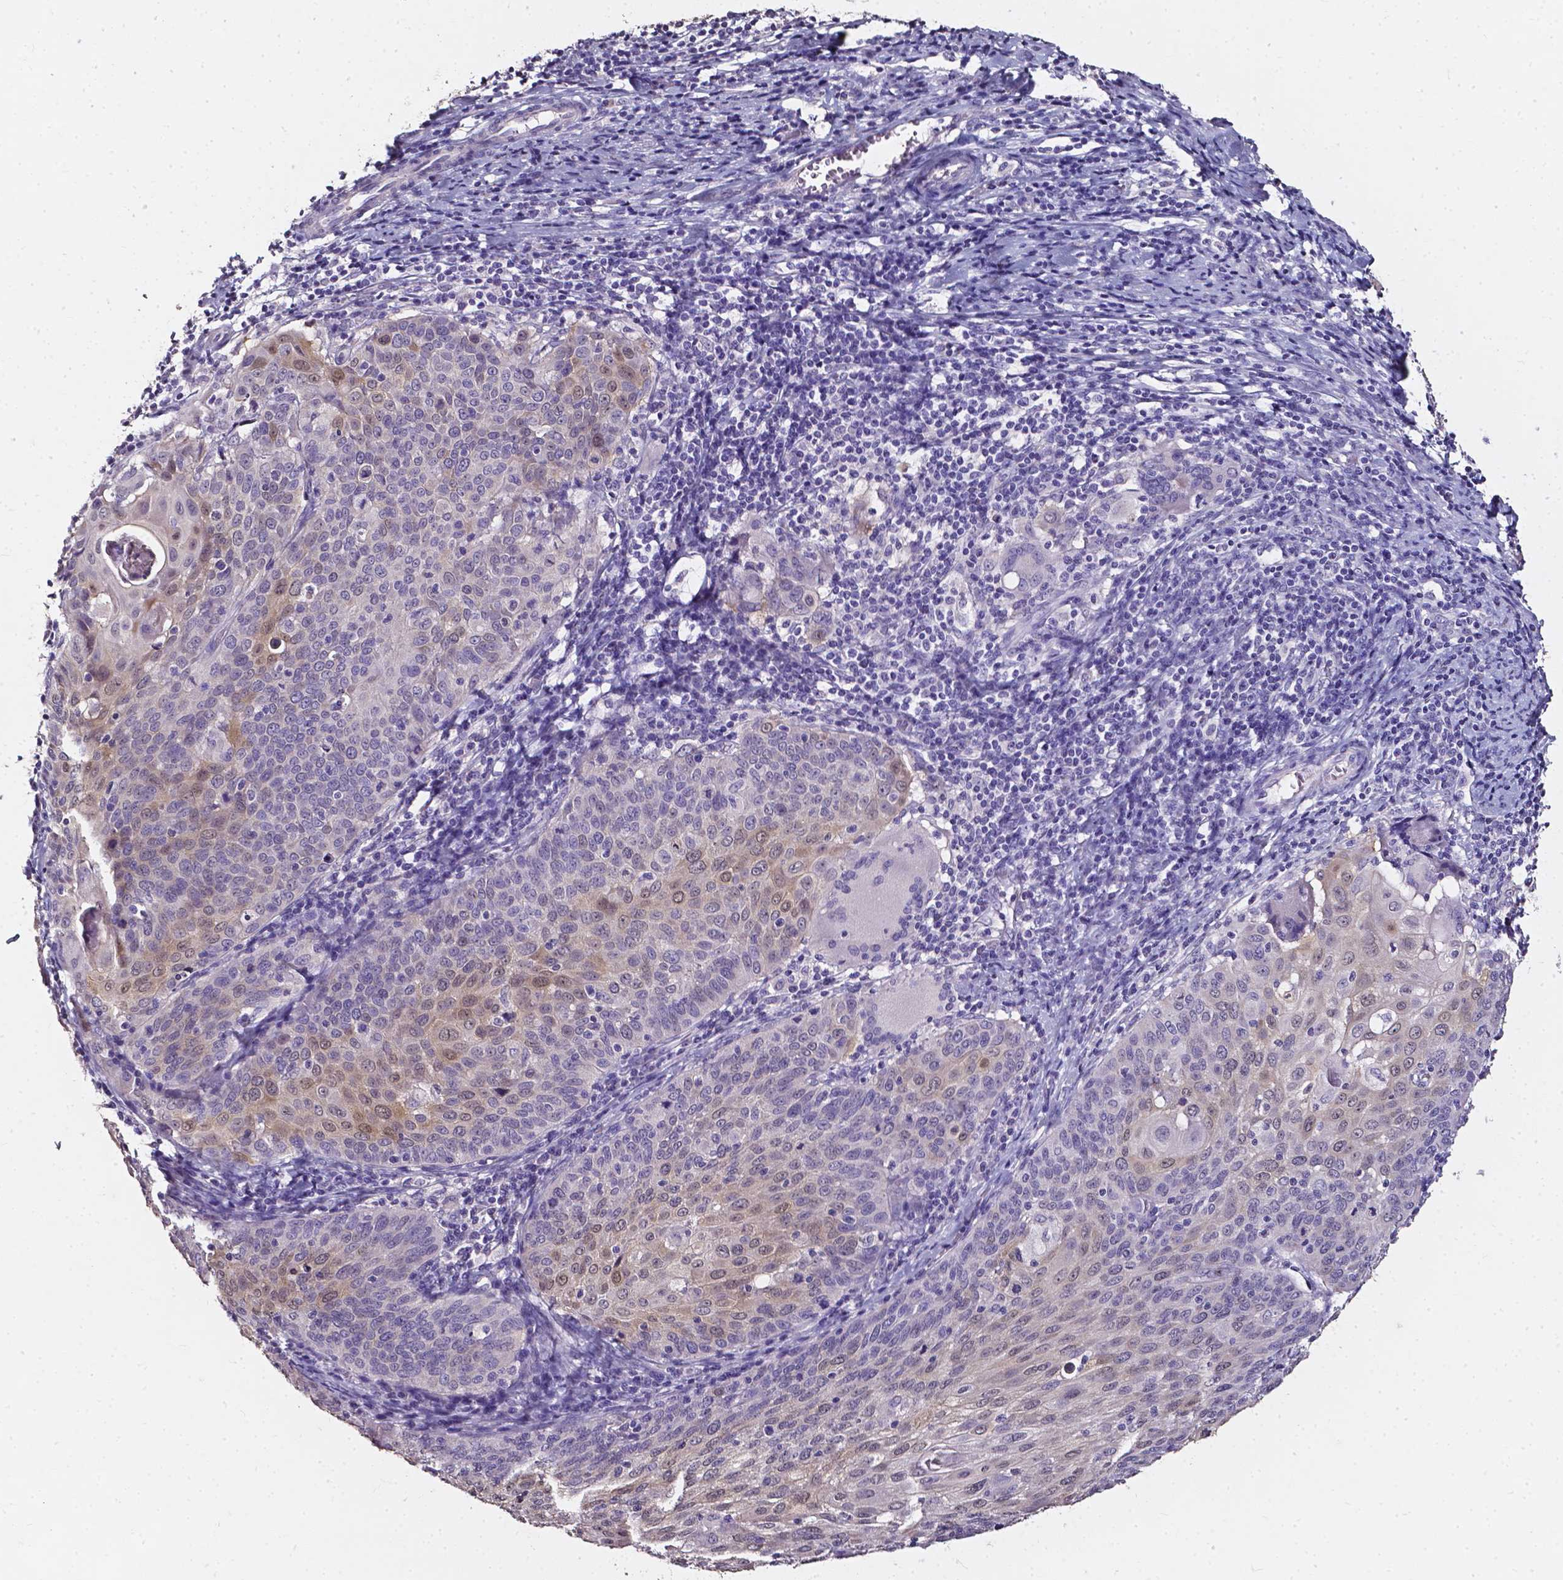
{"staining": {"intensity": "weak", "quantity": "<25%", "location": "cytoplasmic/membranous,nuclear"}, "tissue": "cervical cancer", "cell_type": "Tumor cells", "image_type": "cancer", "snomed": [{"axis": "morphology", "description": "Squamous cell carcinoma, NOS"}, {"axis": "topography", "description": "Cervix"}], "caption": "Immunohistochemical staining of squamous cell carcinoma (cervical) displays no significant positivity in tumor cells.", "gene": "AKR1B10", "patient": {"sex": "female", "age": 65}}